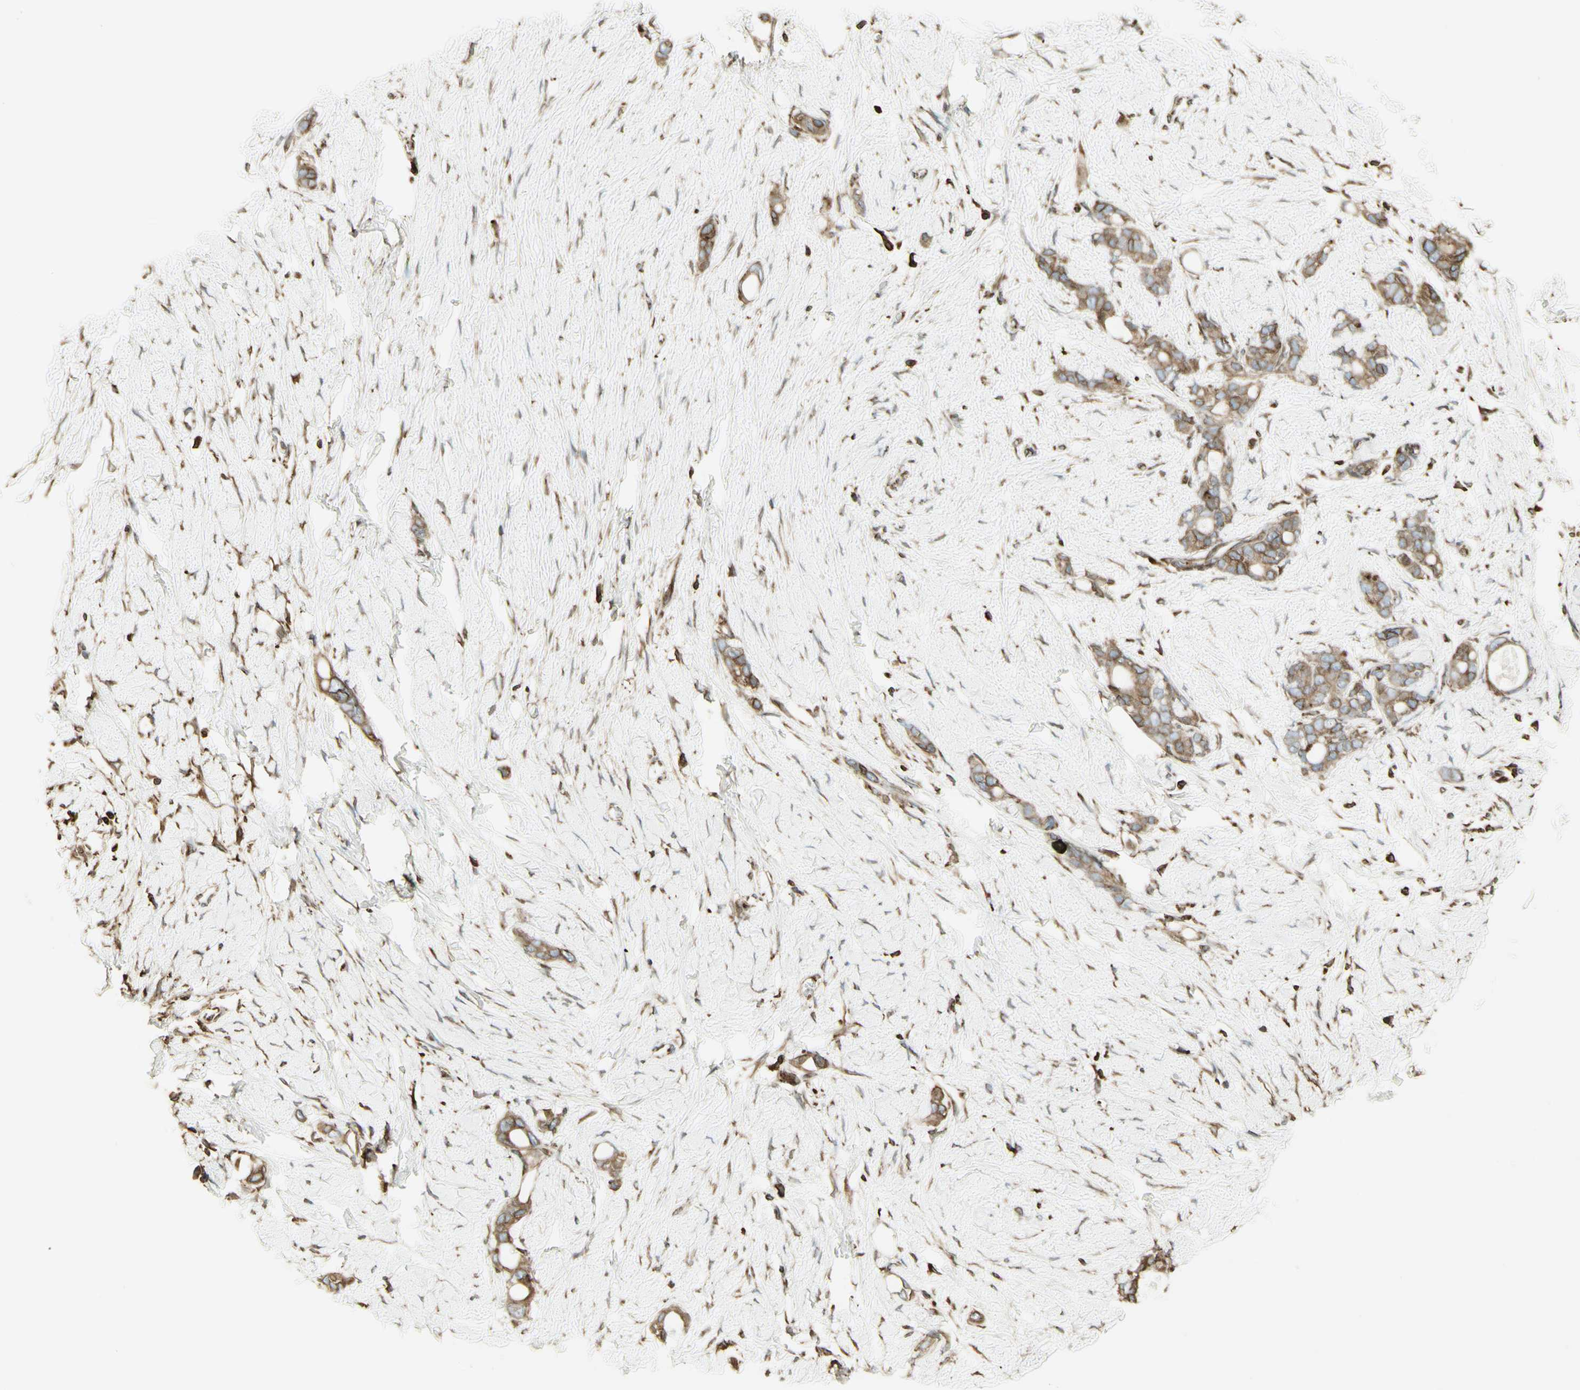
{"staining": {"intensity": "moderate", "quantity": ">75%", "location": "cytoplasmic/membranous"}, "tissue": "stomach cancer", "cell_type": "Tumor cells", "image_type": "cancer", "snomed": [{"axis": "morphology", "description": "Adenocarcinoma, NOS"}, {"axis": "topography", "description": "Stomach"}], "caption": "Stomach adenocarcinoma stained for a protein (brown) shows moderate cytoplasmic/membranous positive expression in approximately >75% of tumor cells.", "gene": "CANX", "patient": {"sex": "female", "age": 75}}